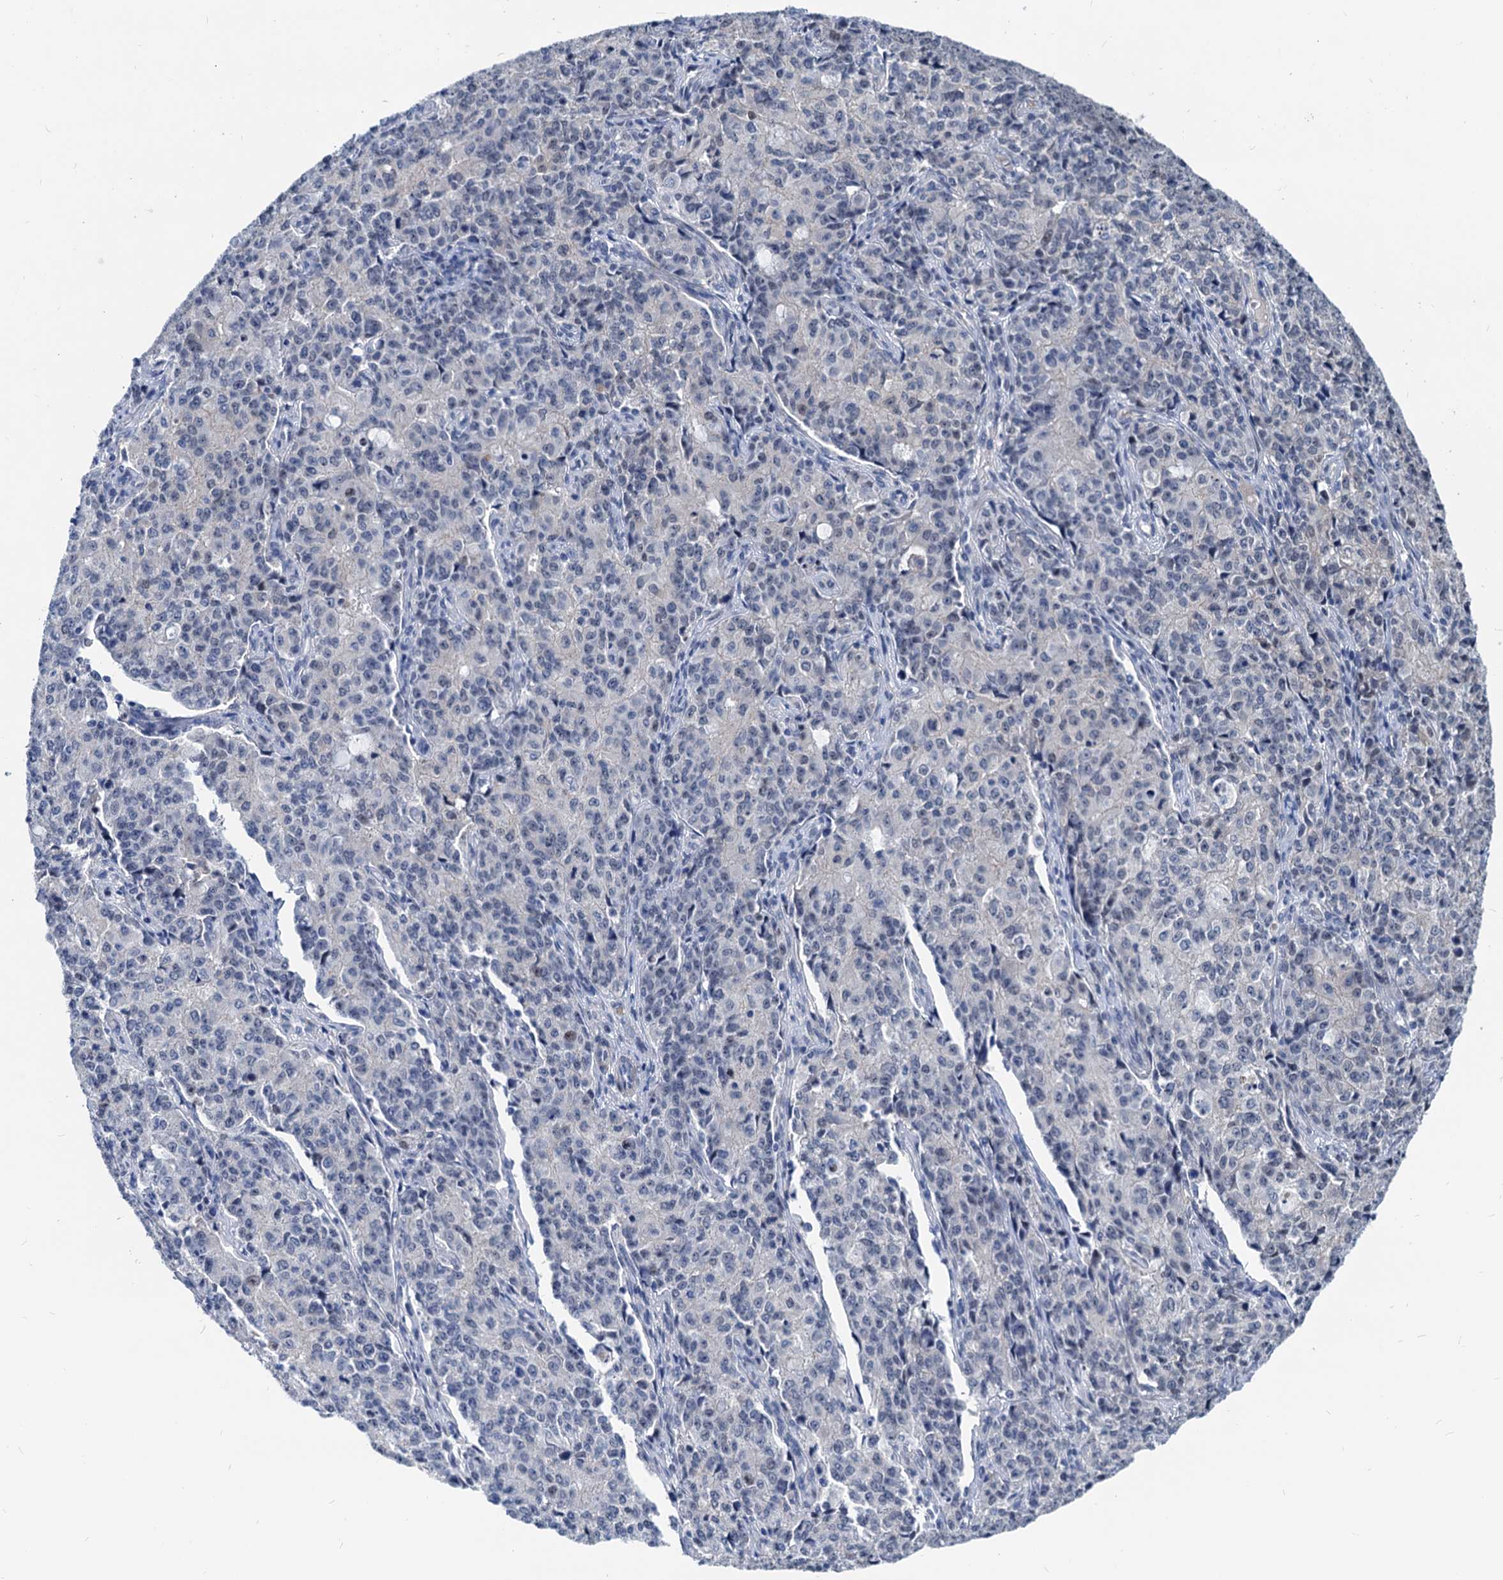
{"staining": {"intensity": "negative", "quantity": "none", "location": "none"}, "tissue": "endometrial cancer", "cell_type": "Tumor cells", "image_type": "cancer", "snomed": [{"axis": "morphology", "description": "Adenocarcinoma, NOS"}, {"axis": "topography", "description": "Endometrium"}], "caption": "High power microscopy micrograph of an immunohistochemistry micrograph of endometrial adenocarcinoma, revealing no significant staining in tumor cells.", "gene": "HSF2", "patient": {"sex": "female", "age": 50}}